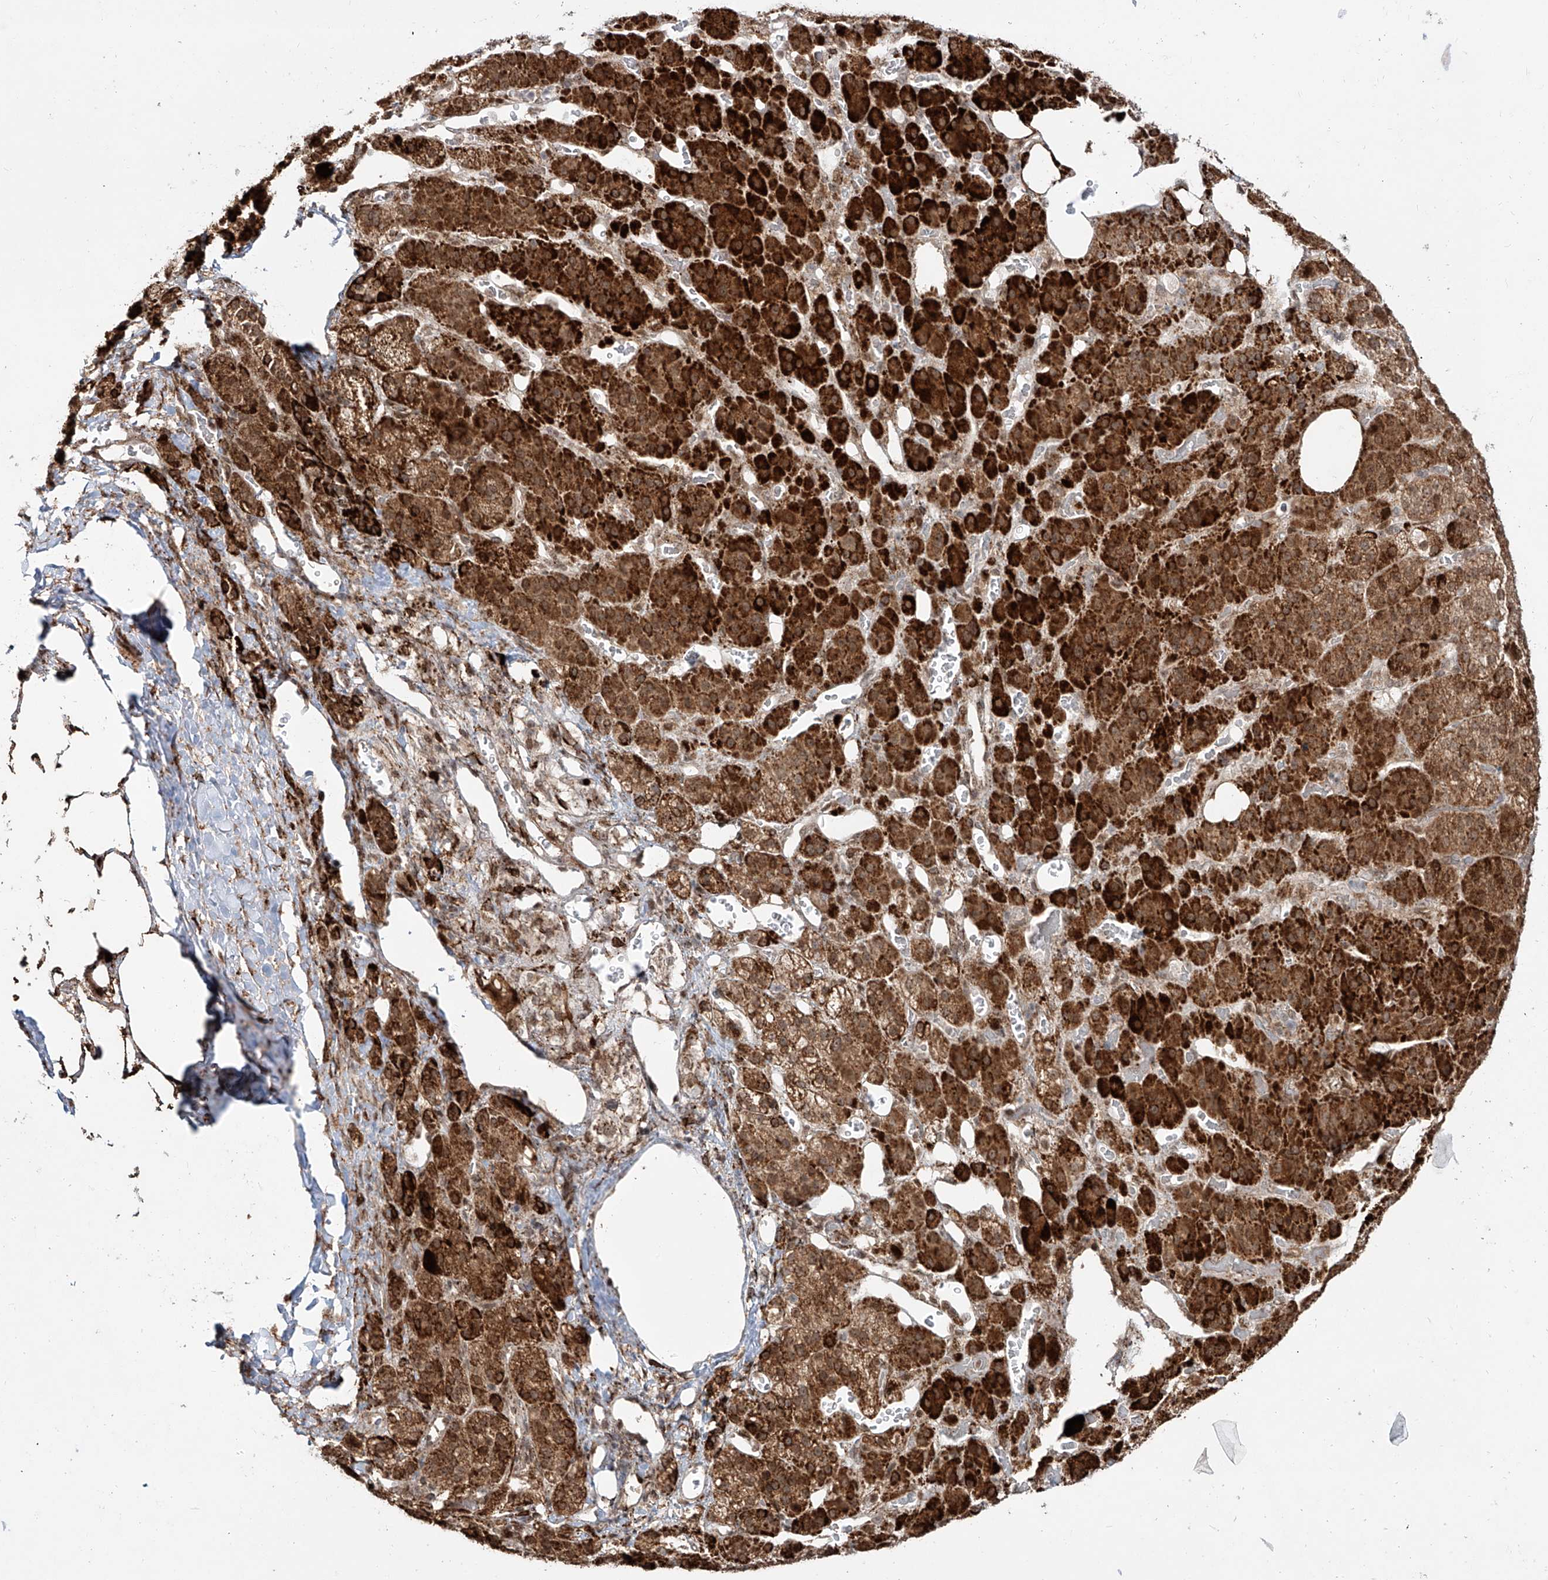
{"staining": {"intensity": "strong", "quantity": ">75%", "location": "cytoplasmic/membranous,nuclear"}, "tissue": "adrenal gland", "cell_type": "Glandular cells", "image_type": "normal", "snomed": [{"axis": "morphology", "description": "Normal tissue, NOS"}, {"axis": "topography", "description": "Adrenal gland"}], "caption": "IHC micrograph of normal adrenal gland: human adrenal gland stained using immunohistochemistry demonstrates high levels of strong protein expression localized specifically in the cytoplasmic/membranous,nuclear of glandular cells, appearing as a cytoplasmic/membranous,nuclear brown color.", "gene": "ZNF710", "patient": {"sex": "male", "age": 57}}